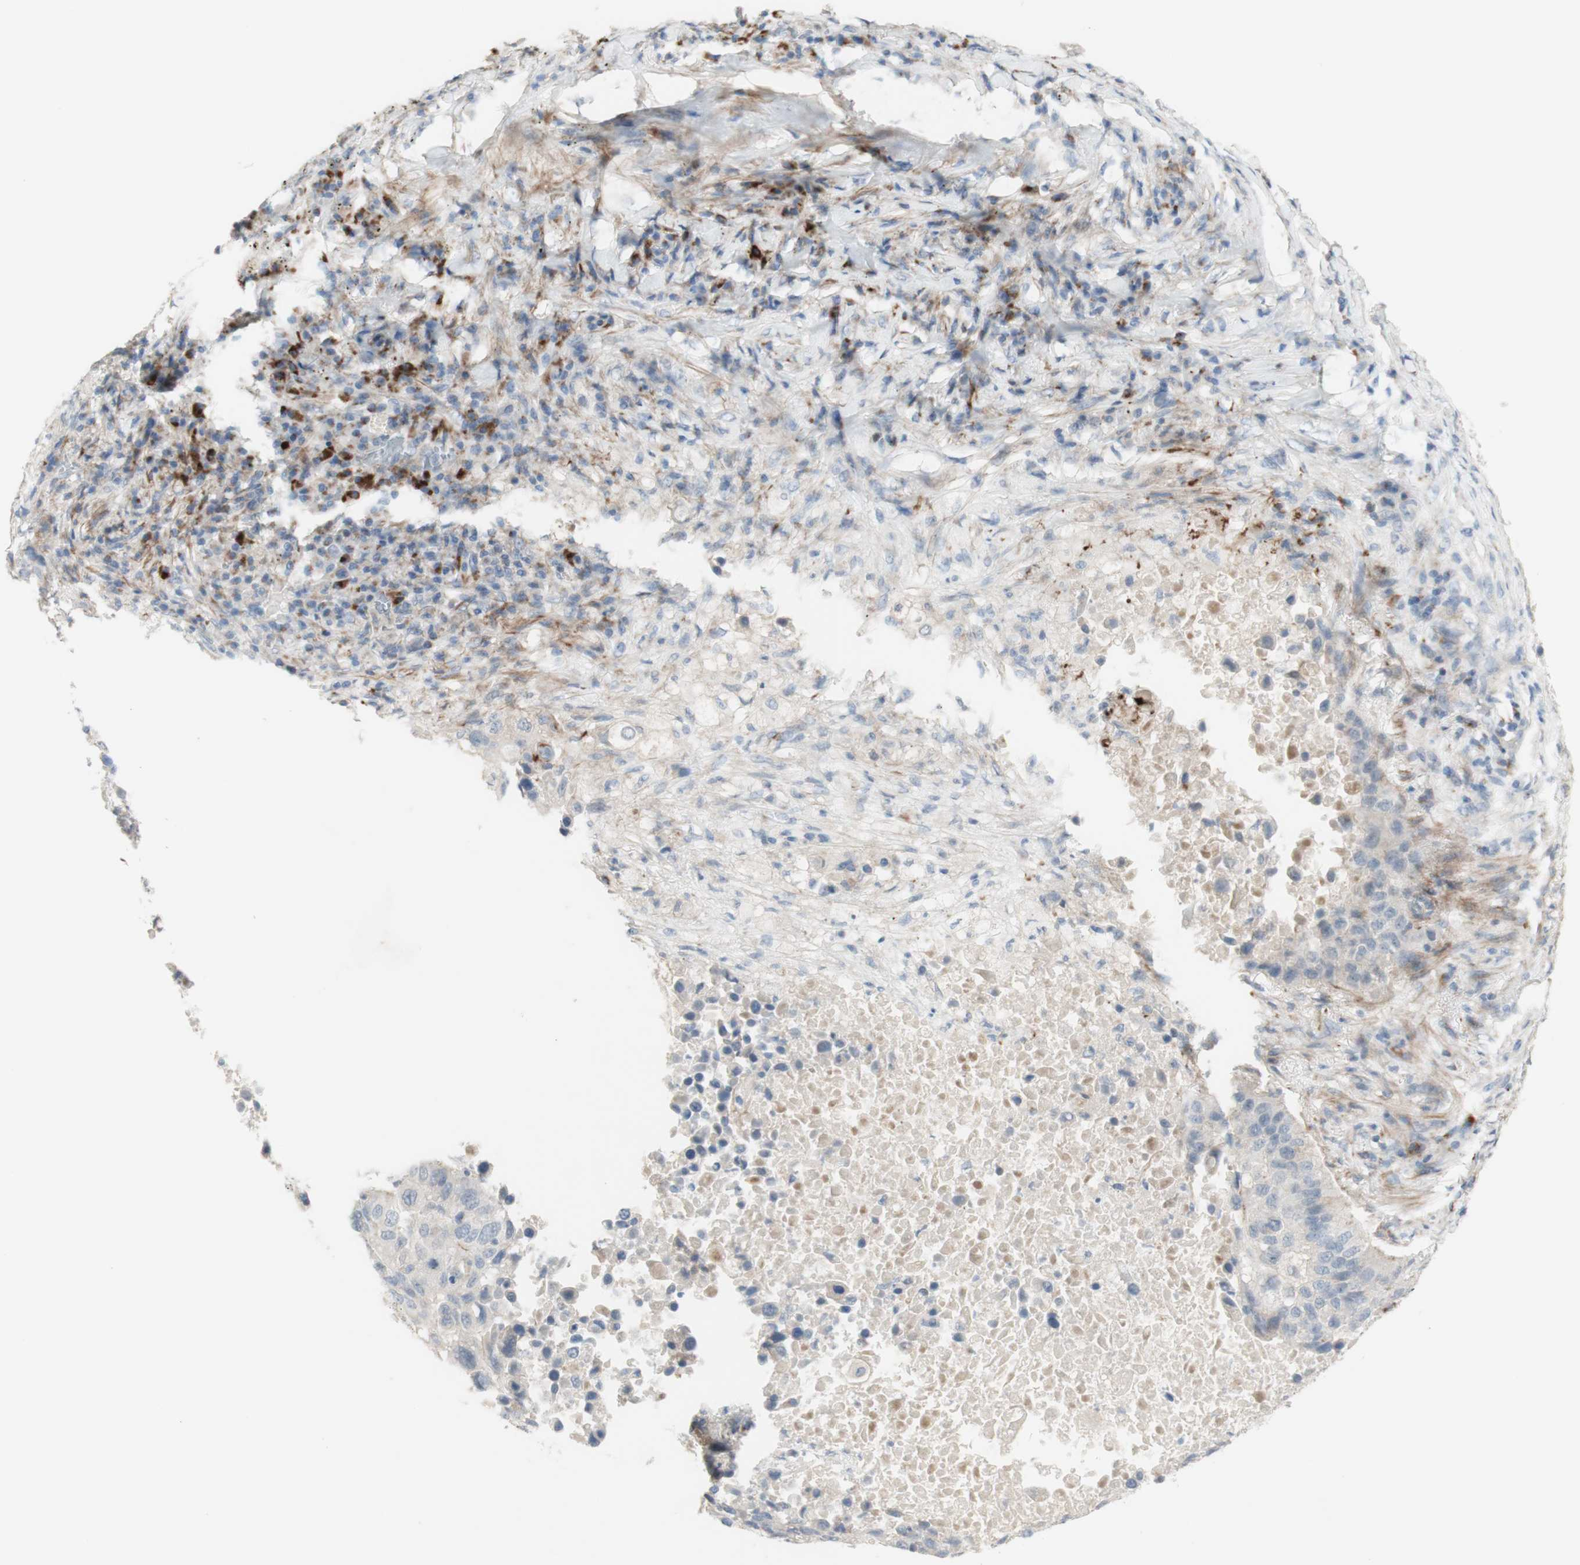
{"staining": {"intensity": "negative", "quantity": "none", "location": "none"}, "tissue": "lung cancer", "cell_type": "Tumor cells", "image_type": "cancer", "snomed": [{"axis": "morphology", "description": "Squamous cell carcinoma, NOS"}, {"axis": "topography", "description": "Lung"}], "caption": "High magnification brightfield microscopy of lung cancer (squamous cell carcinoma) stained with DAB (3,3'-diaminobenzidine) (brown) and counterstained with hematoxylin (blue): tumor cells show no significant expression.", "gene": "MANEA", "patient": {"sex": "male", "age": 57}}